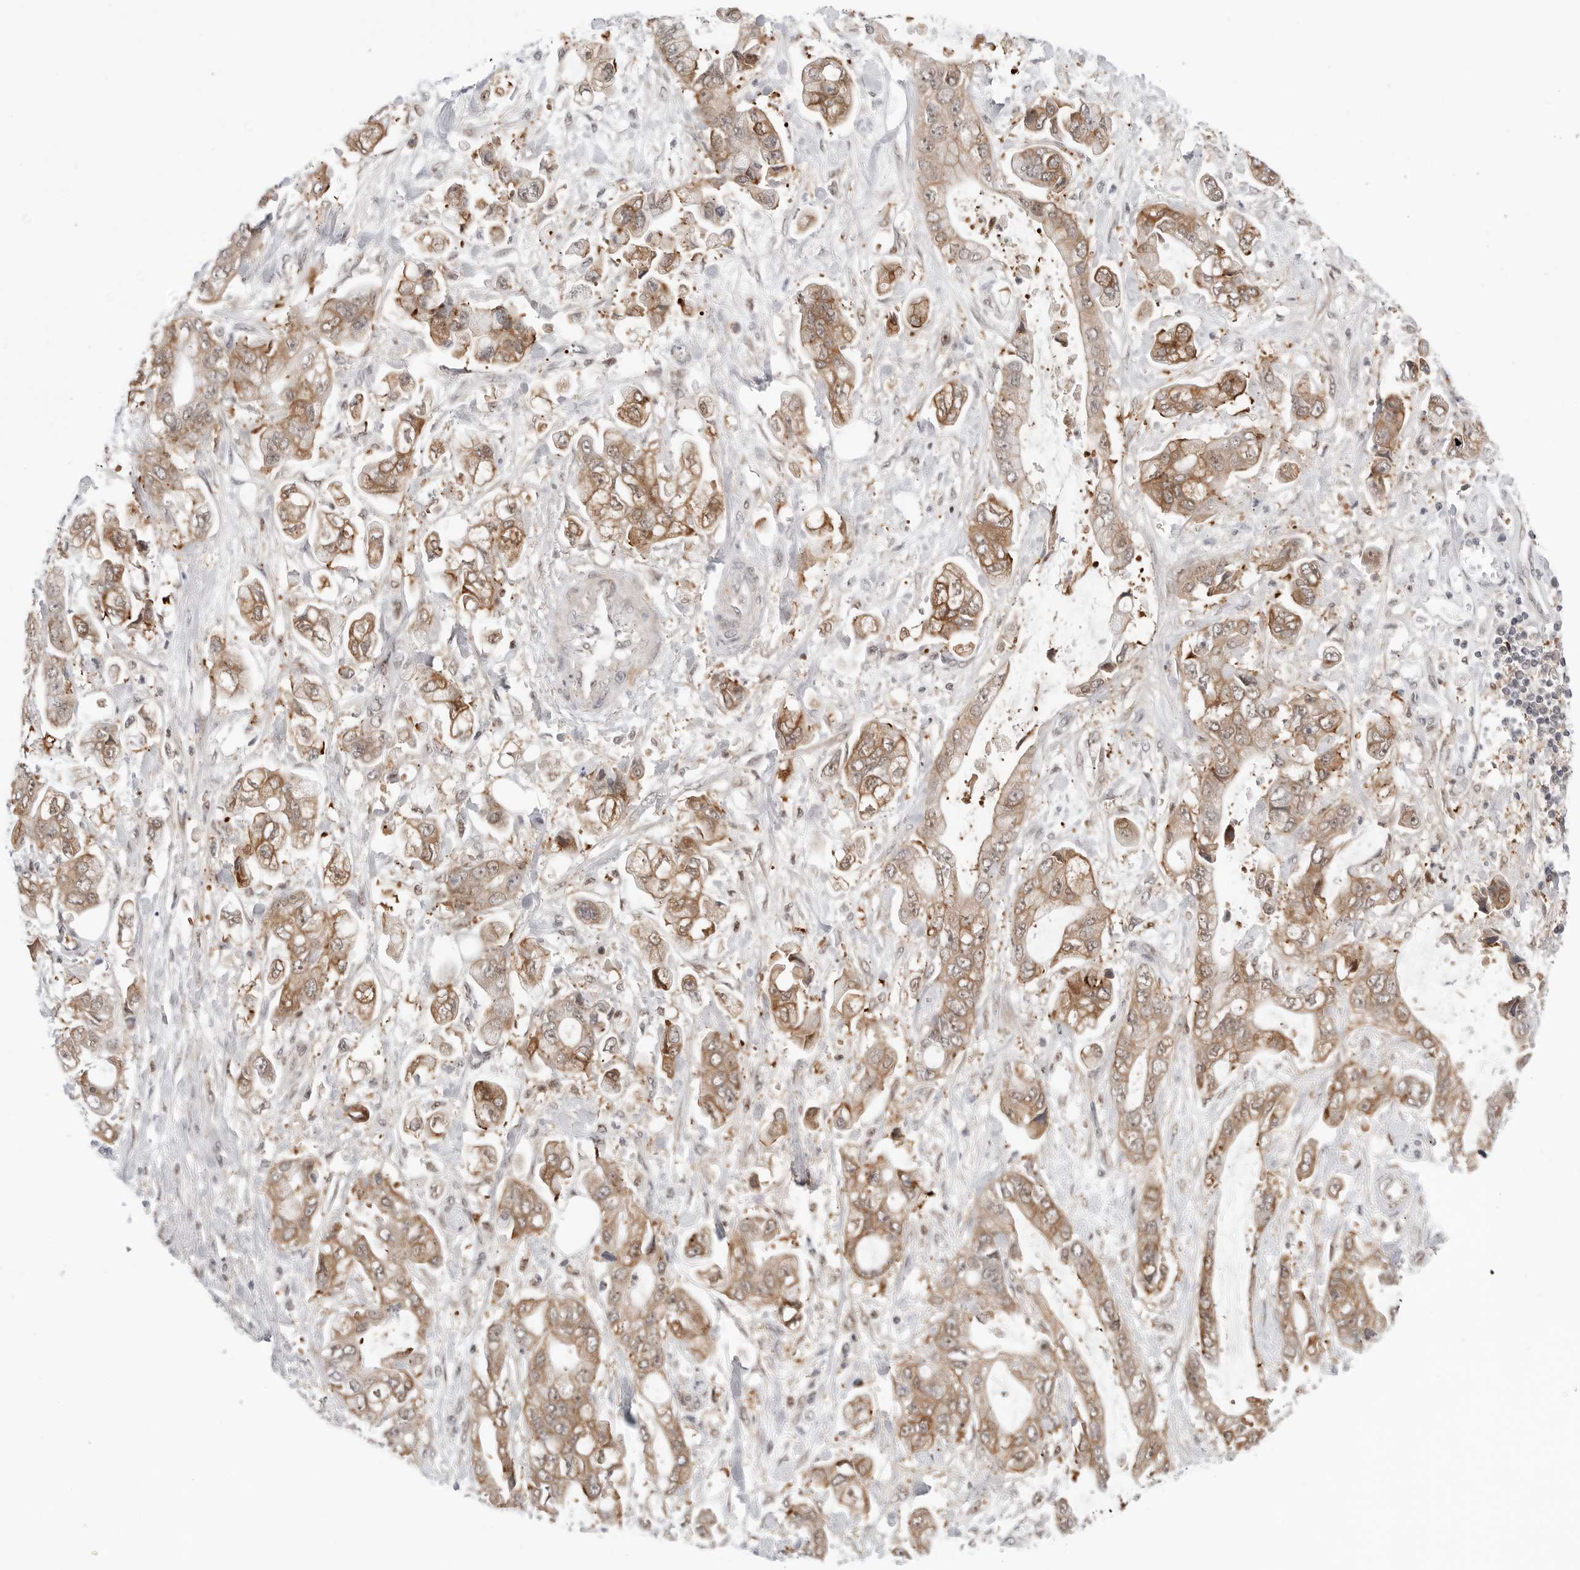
{"staining": {"intensity": "moderate", "quantity": ">75%", "location": "cytoplasmic/membranous,nuclear"}, "tissue": "stomach cancer", "cell_type": "Tumor cells", "image_type": "cancer", "snomed": [{"axis": "morphology", "description": "Normal tissue, NOS"}, {"axis": "morphology", "description": "Adenocarcinoma, NOS"}, {"axis": "topography", "description": "Stomach"}], "caption": "Moderate cytoplasmic/membranous and nuclear positivity is identified in approximately >75% of tumor cells in adenocarcinoma (stomach).", "gene": "C1orf162", "patient": {"sex": "male", "age": 62}}